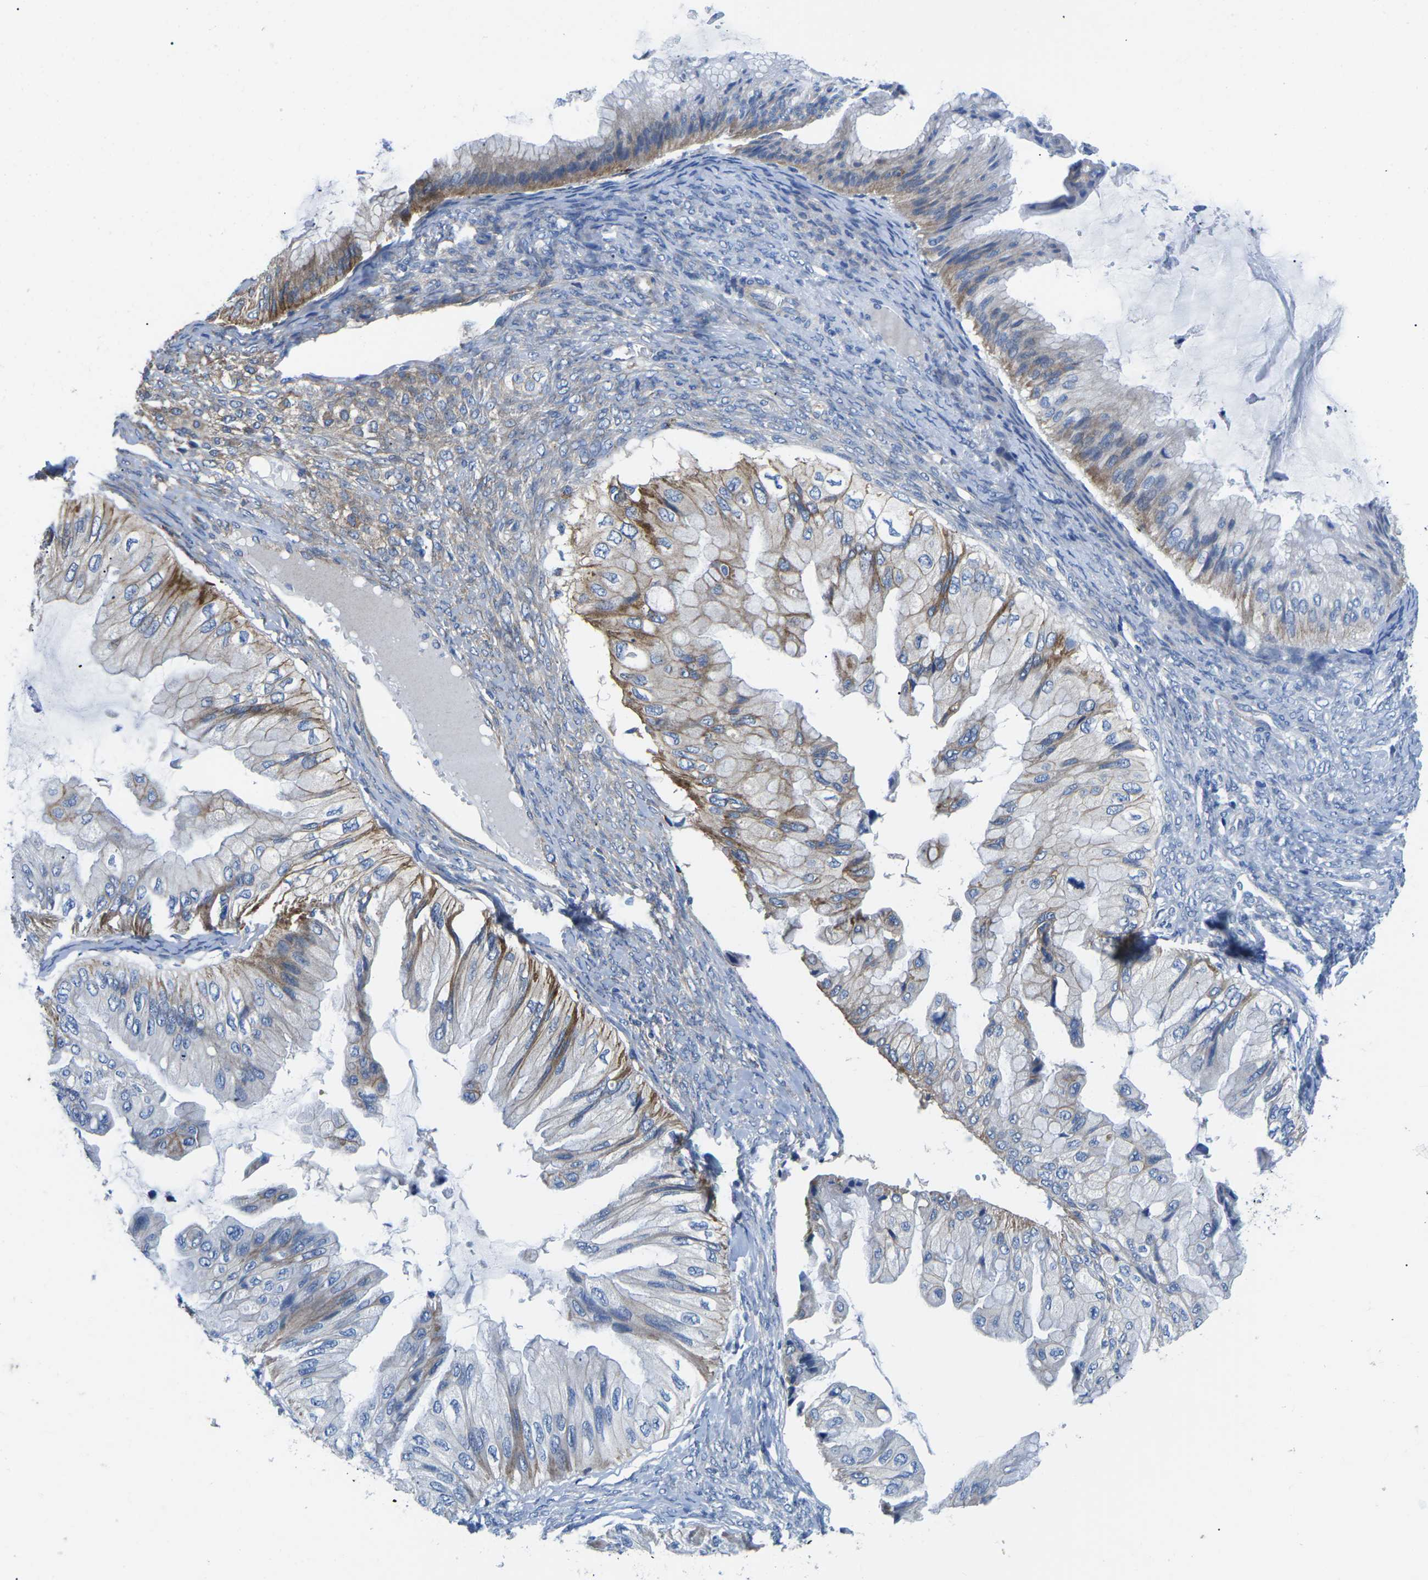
{"staining": {"intensity": "strong", "quantity": ">75%", "location": "cytoplasmic/membranous"}, "tissue": "ovarian cancer", "cell_type": "Tumor cells", "image_type": "cancer", "snomed": [{"axis": "morphology", "description": "Cystadenocarcinoma, mucinous, NOS"}, {"axis": "topography", "description": "Ovary"}], "caption": "Ovarian mucinous cystadenocarcinoma stained with a protein marker displays strong staining in tumor cells.", "gene": "DLG1", "patient": {"sex": "female", "age": 61}}